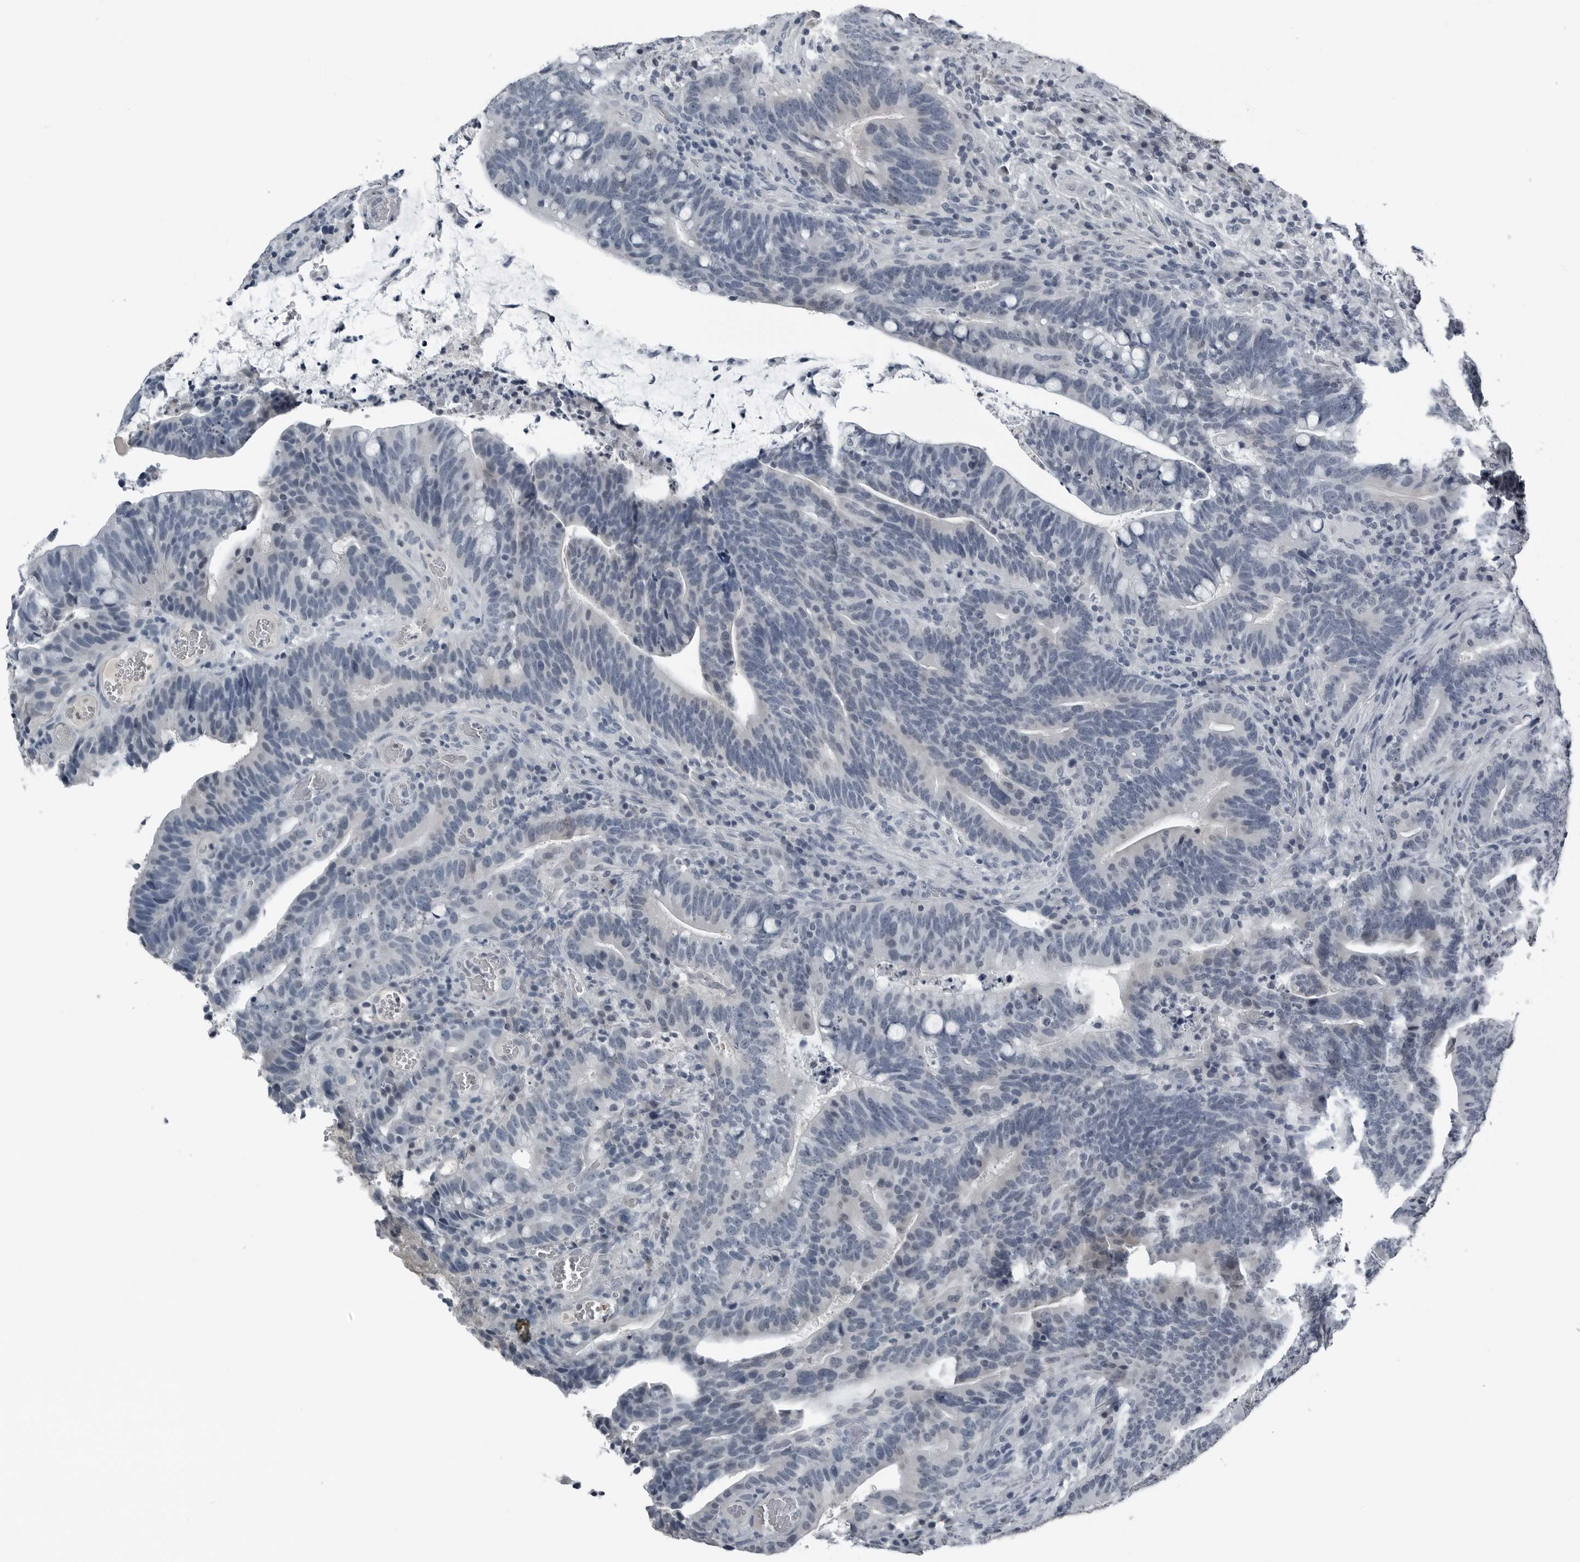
{"staining": {"intensity": "negative", "quantity": "none", "location": "none"}, "tissue": "colorectal cancer", "cell_type": "Tumor cells", "image_type": "cancer", "snomed": [{"axis": "morphology", "description": "Adenocarcinoma, NOS"}, {"axis": "topography", "description": "Colon"}], "caption": "Immunohistochemistry image of human colorectal cancer stained for a protein (brown), which exhibits no staining in tumor cells. (DAB IHC visualized using brightfield microscopy, high magnification).", "gene": "SPINK1", "patient": {"sex": "female", "age": 66}}